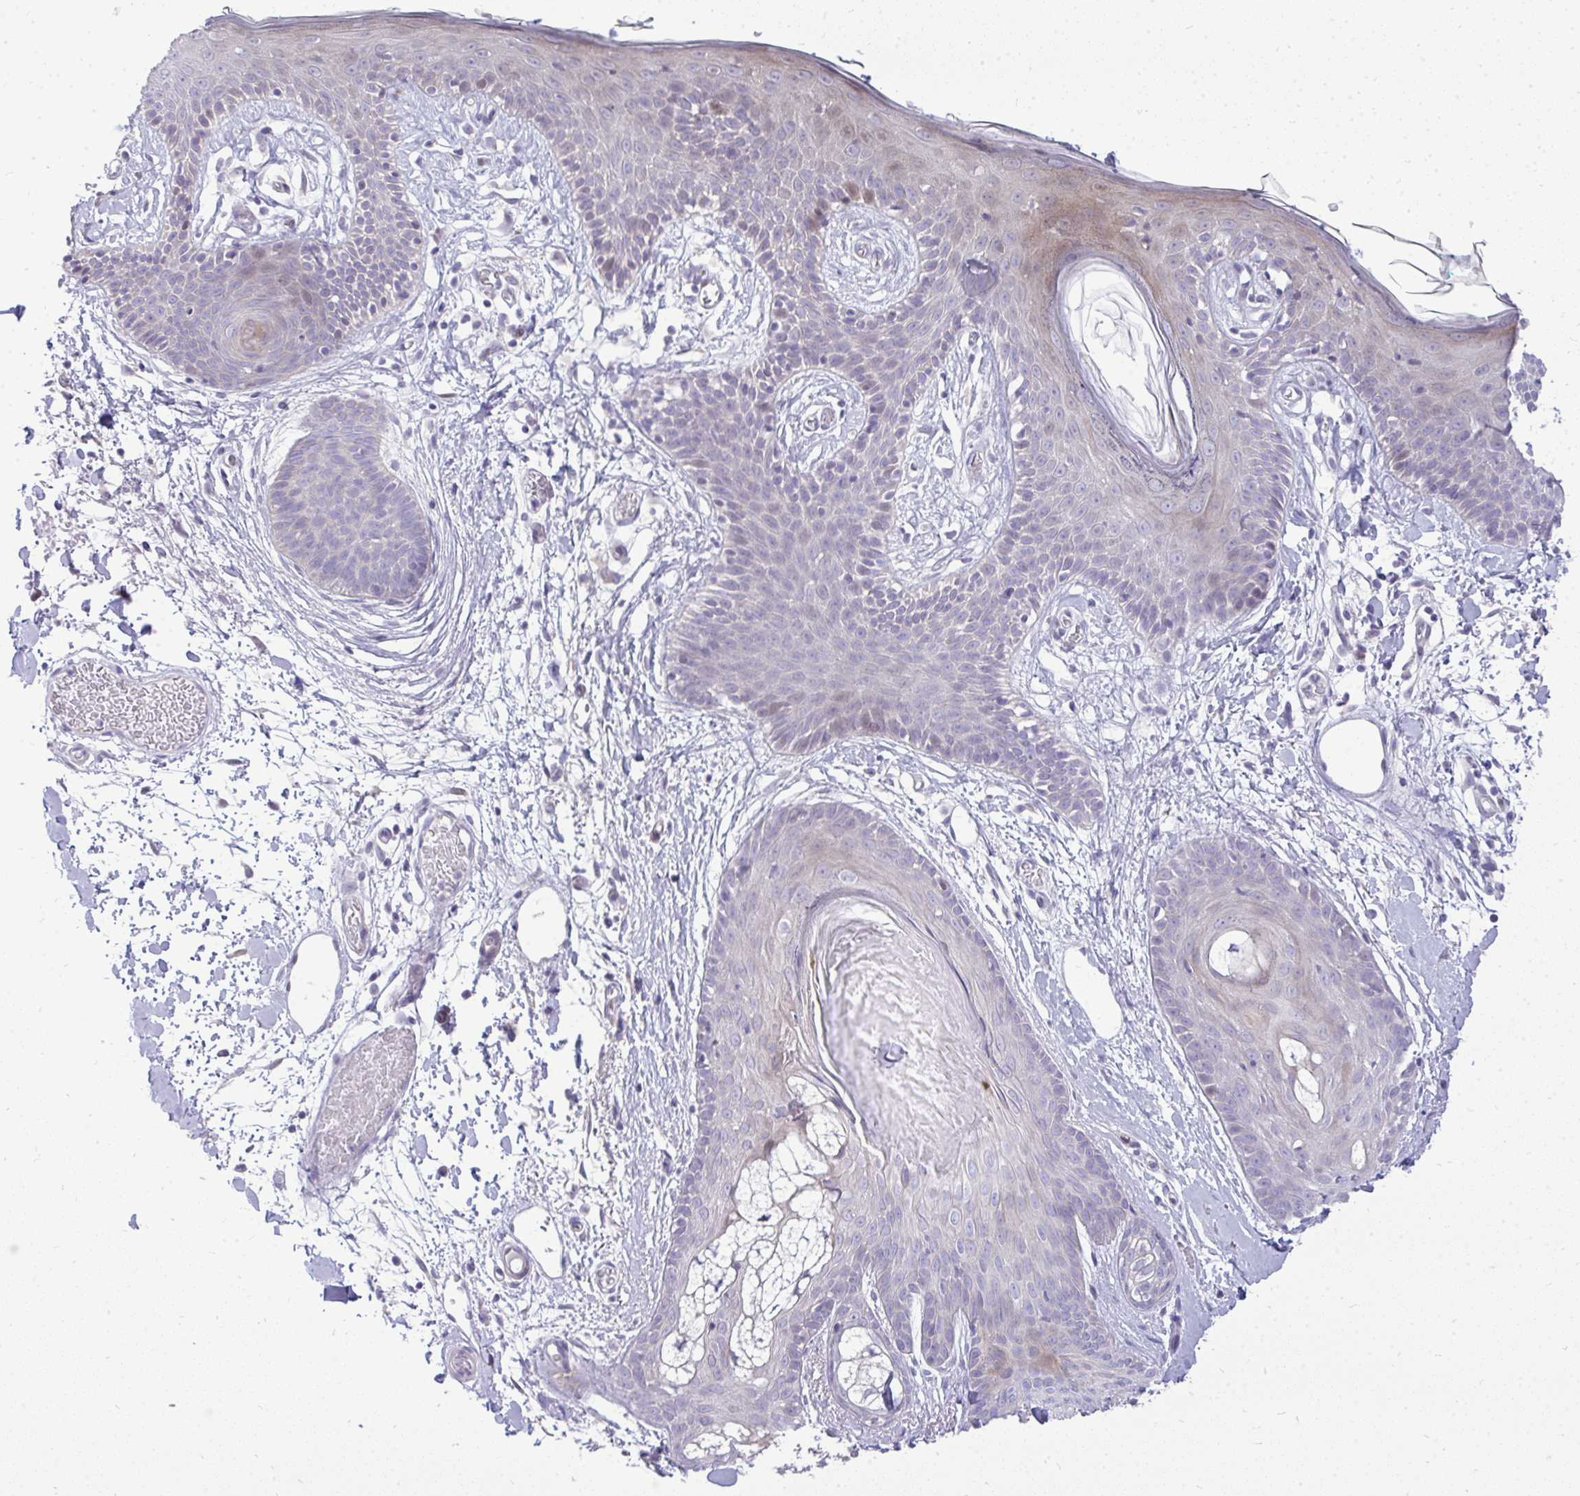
{"staining": {"intensity": "negative", "quantity": "none", "location": "none"}, "tissue": "skin", "cell_type": "Fibroblasts", "image_type": "normal", "snomed": [{"axis": "morphology", "description": "Normal tissue, NOS"}, {"axis": "topography", "description": "Skin"}], "caption": "This is a histopathology image of immunohistochemistry staining of unremarkable skin, which shows no positivity in fibroblasts. (DAB (3,3'-diaminobenzidine) immunohistochemistry (IHC) visualized using brightfield microscopy, high magnification).", "gene": "OR8D1", "patient": {"sex": "male", "age": 79}}